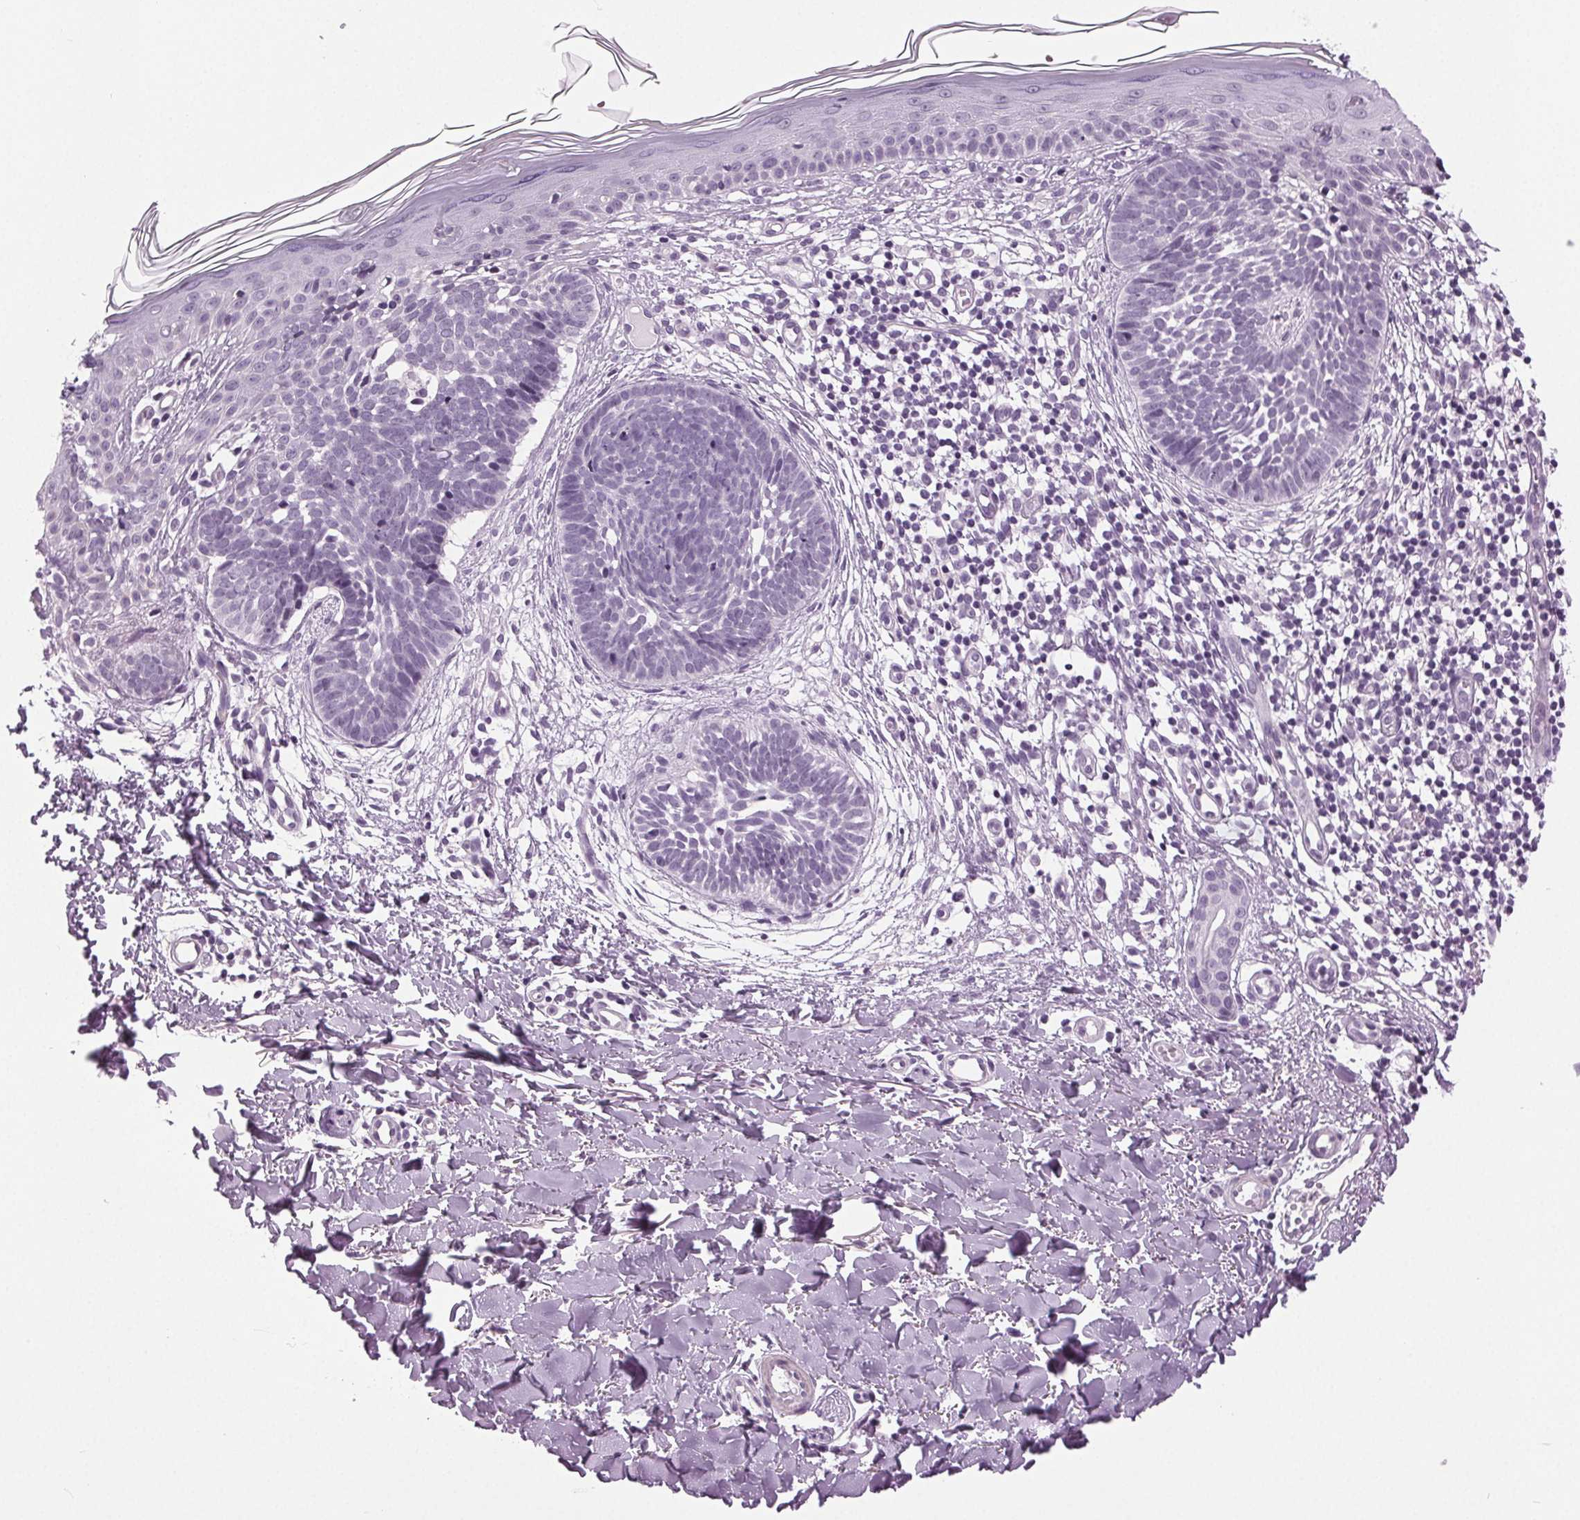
{"staining": {"intensity": "negative", "quantity": "none", "location": "none"}, "tissue": "skin cancer", "cell_type": "Tumor cells", "image_type": "cancer", "snomed": [{"axis": "morphology", "description": "Basal cell carcinoma"}, {"axis": "topography", "description": "Skin"}], "caption": "High magnification brightfield microscopy of skin basal cell carcinoma stained with DAB (3,3'-diaminobenzidine) (brown) and counterstained with hematoxylin (blue): tumor cells show no significant expression.", "gene": "DNAH12", "patient": {"sex": "female", "age": 51}}